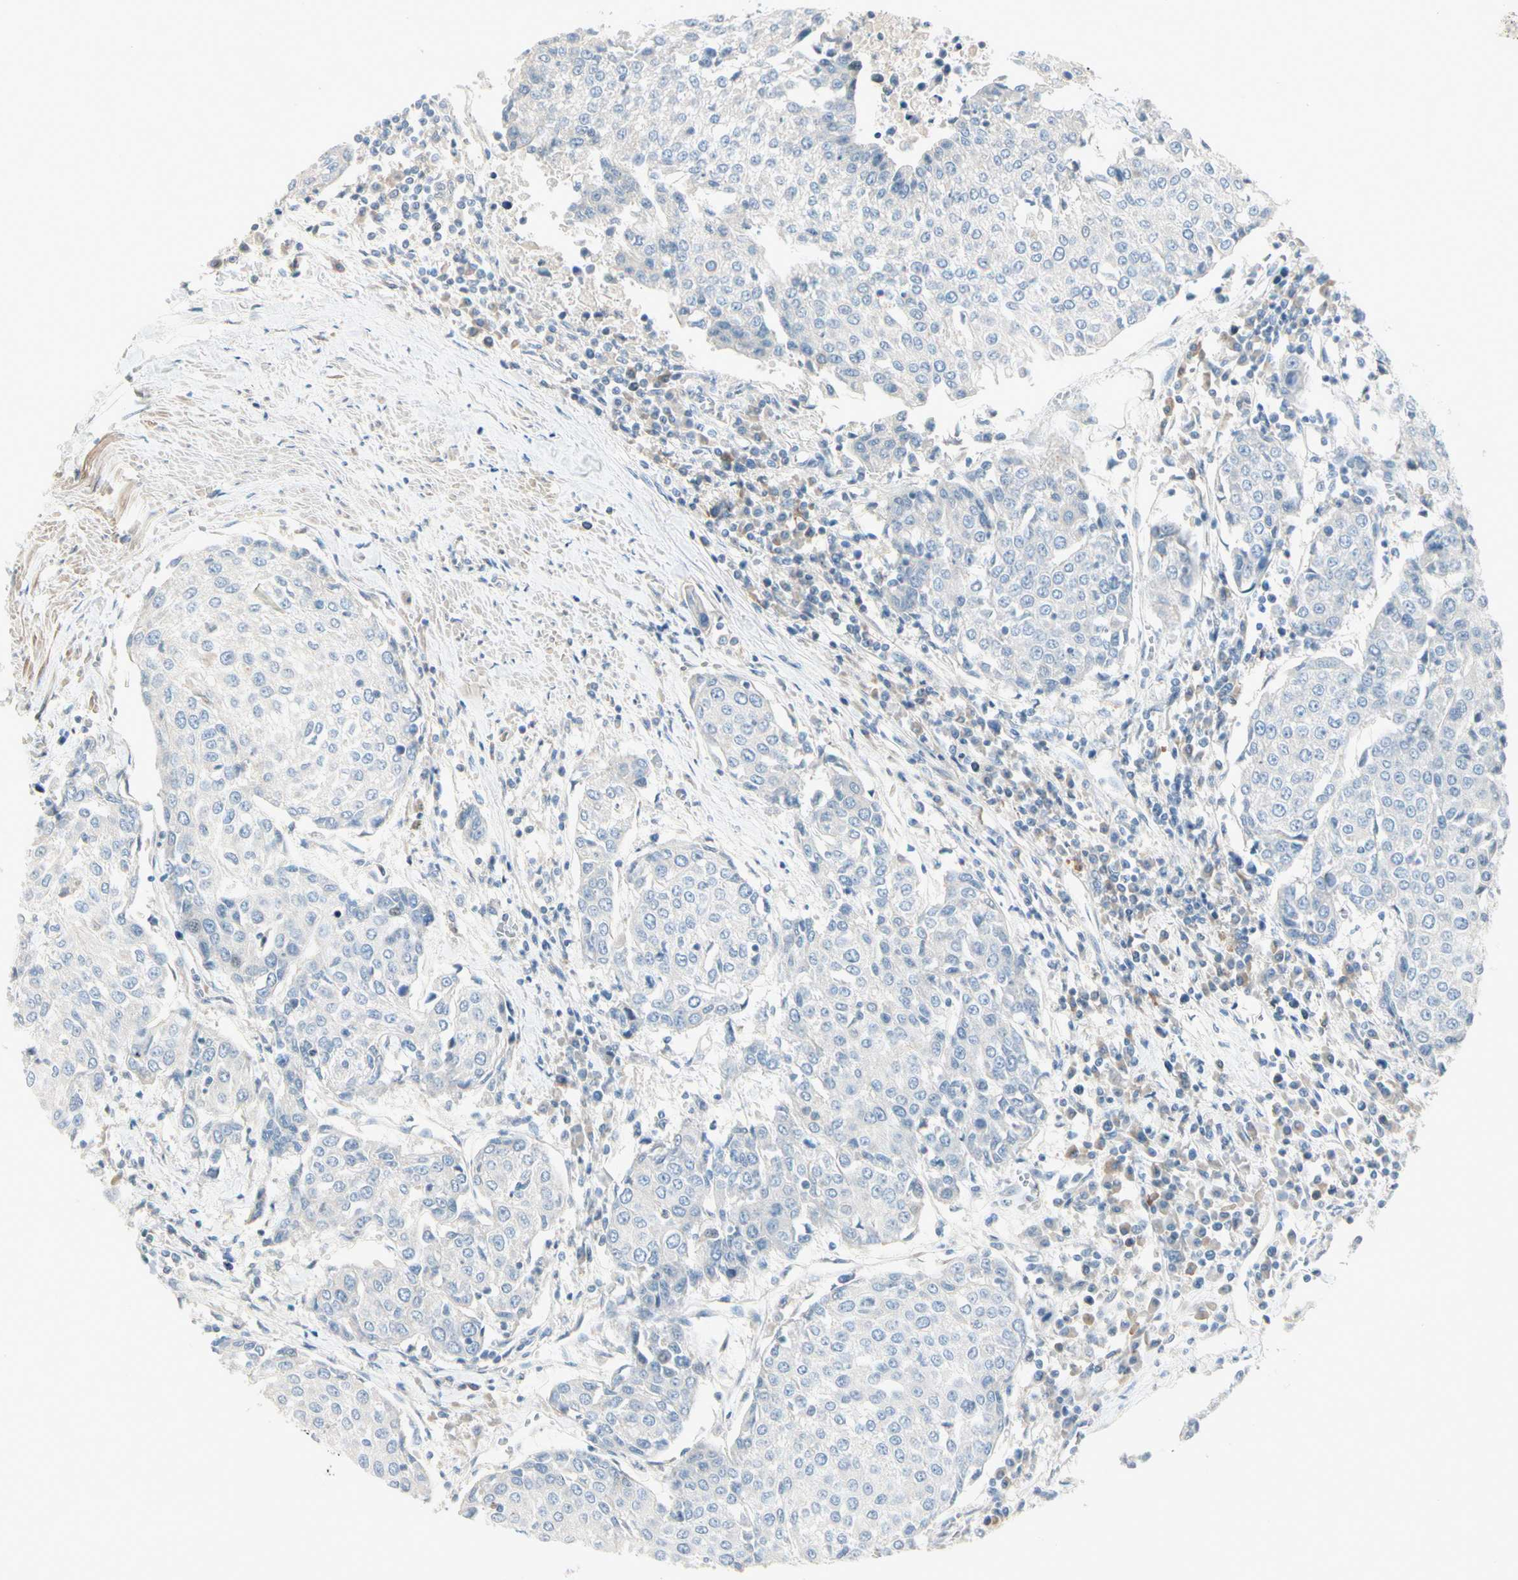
{"staining": {"intensity": "negative", "quantity": "none", "location": "none"}, "tissue": "urothelial cancer", "cell_type": "Tumor cells", "image_type": "cancer", "snomed": [{"axis": "morphology", "description": "Urothelial carcinoma, High grade"}, {"axis": "topography", "description": "Urinary bladder"}], "caption": "Immunohistochemistry micrograph of human high-grade urothelial carcinoma stained for a protein (brown), which demonstrates no positivity in tumor cells. (IHC, brightfield microscopy, high magnification).", "gene": "CYP2E1", "patient": {"sex": "female", "age": 85}}